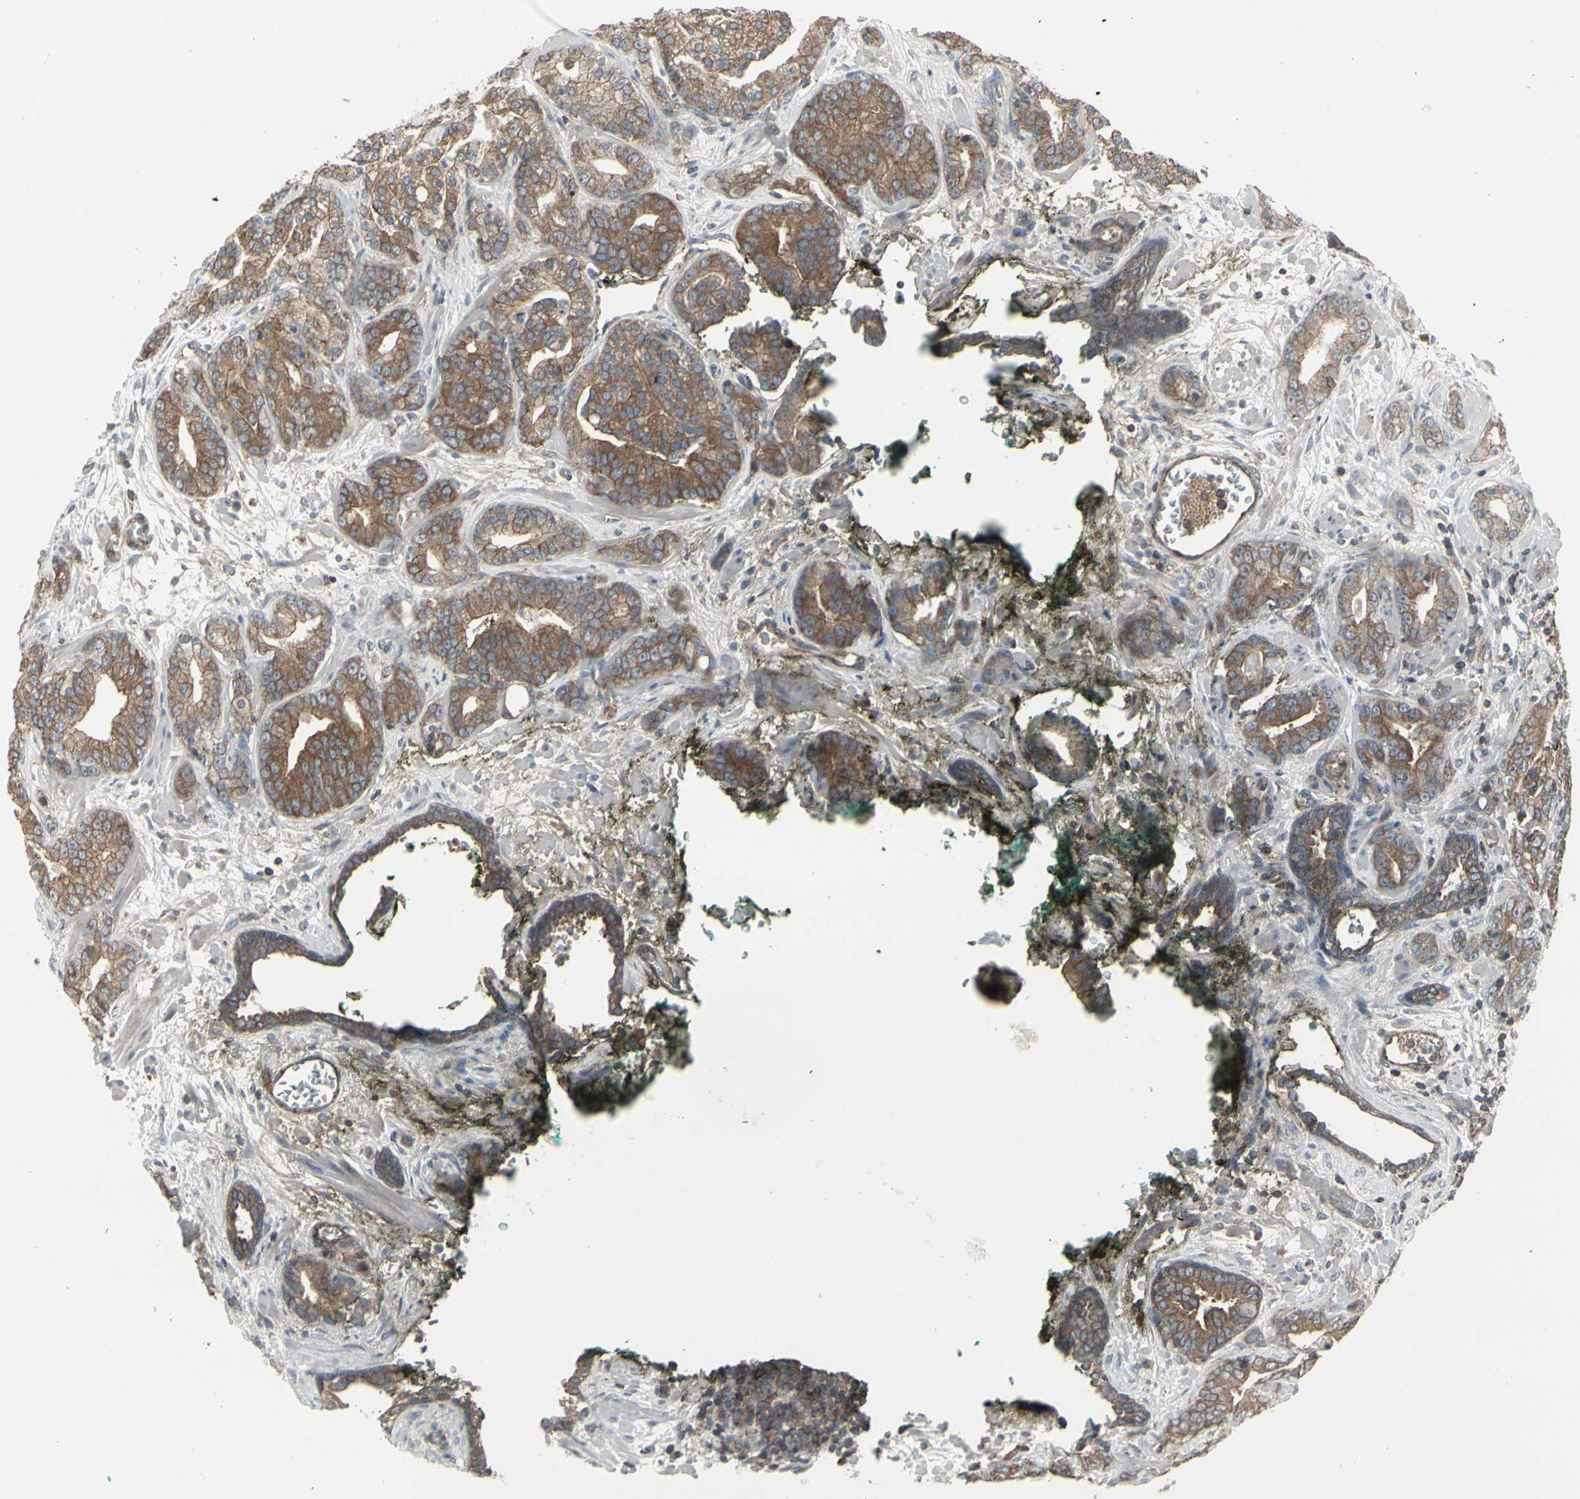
{"staining": {"intensity": "moderate", "quantity": ">75%", "location": "cytoplasmic/membranous"}, "tissue": "prostate cancer", "cell_type": "Tumor cells", "image_type": "cancer", "snomed": [{"axis": "morphology", "description": "Adenocarcinoma, Low grade"}, {"axis": "topography", "description": "Prostate"}], "caption": "Immunohistochemistry (IHC) staining of prostate low-grade adenocarcinoma, which exhibits medium levels of moderate cytoplasmic/membranous expression in approximately >75% of tumor cells indicating moderate cytoplasmic/membranous protein expression. The staining was performed using DAB (brown) for protein detection and nuclei were counterstained in hematoxylin (blue).", "gene": "EPS15", "patient": {"sex": "male", "age": 63}}